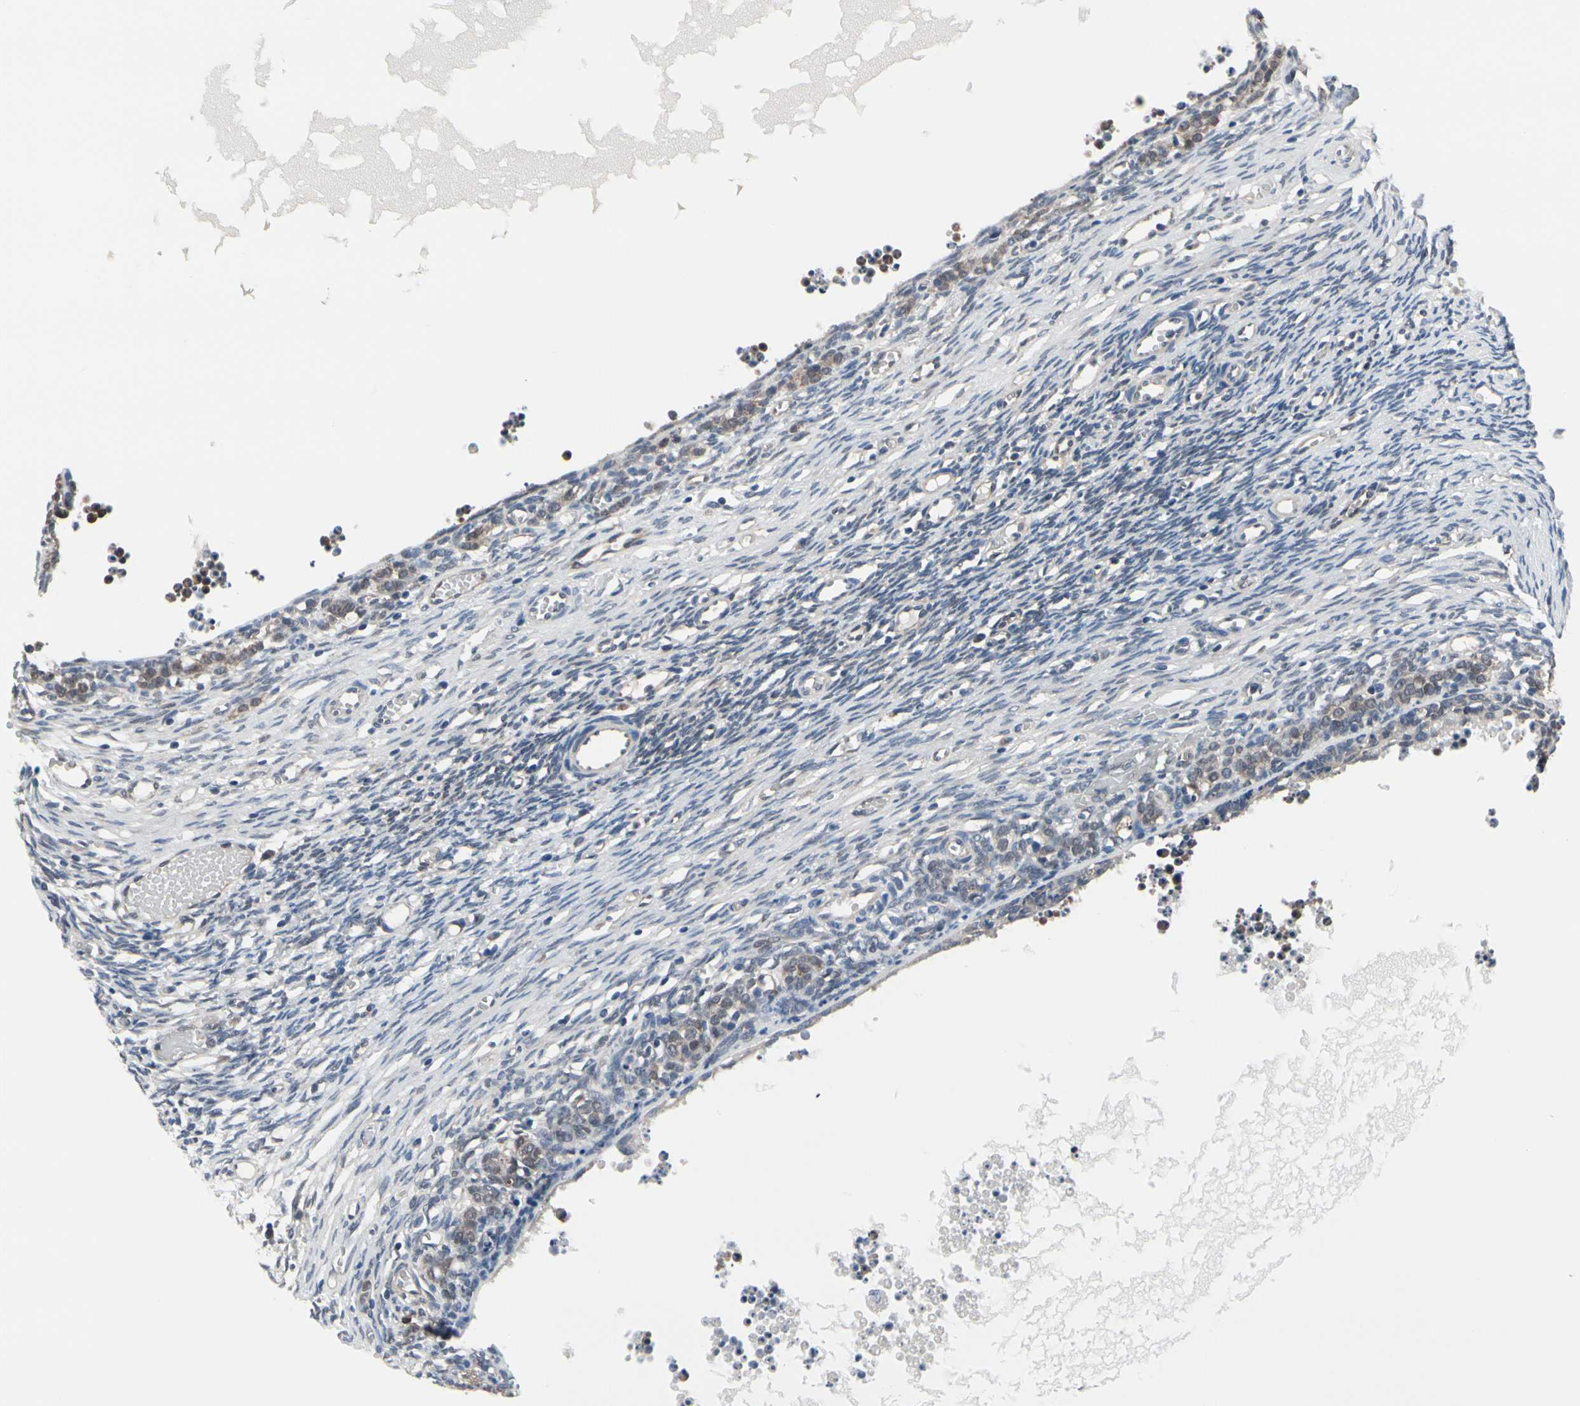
{"staining": {"intensity": "weak", "quantity": ">75%", "location": "cytoplasmic/membranous"}, "tissue": "ovary", "cell_type": "Ovarian stroma cells", "image_type": "normal", "snomed": [{"axis": "morphology", "description": "Normal tissue, NOS"}, {"axis": "topography", "description": "Ovary"}], "caption": "Brown immunohistochemical staining in unremarkable human ovary shows weak cytoplasmic/membranous positivity in about >75% of ovarian stroma cells.", "gene": "PRDX6", "patient": {"sex": "female", "age": 35}}